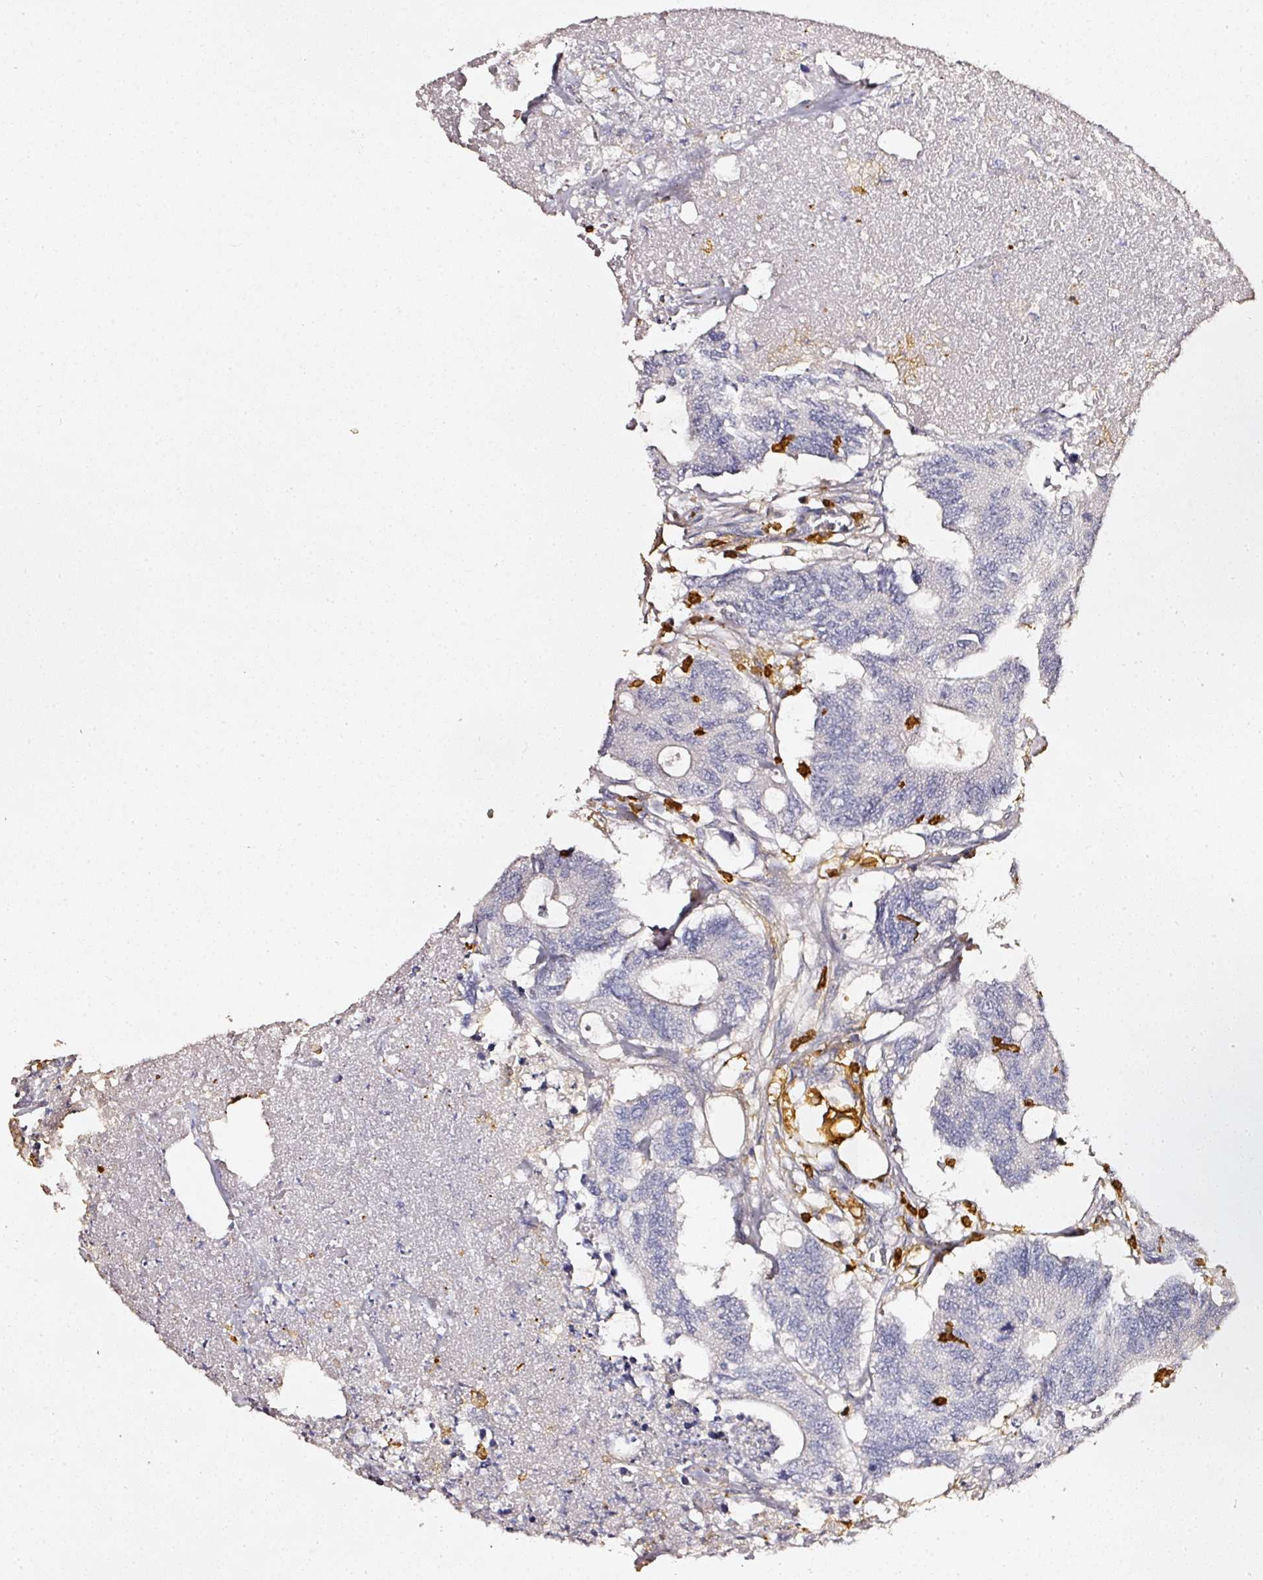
{"staining": {"intensity": "negative", "quantity": "none", "location": "none"}, "tissue": "colorectal cancer", "cell_type": "Tumor cells", "image_type": "cancer", "snomed": [{"axis": "morphology", "description": "Adenocarcinoma, NOS"}, {"axis": "topography", "description": "Colon"}], "caption": "Immunohistochemical staining of adenocarcinoma (colorectal) exhibits no significant positivity in tumor cells.", "gene": "EVL", "patient": {"sex": "male", "age": 71}}